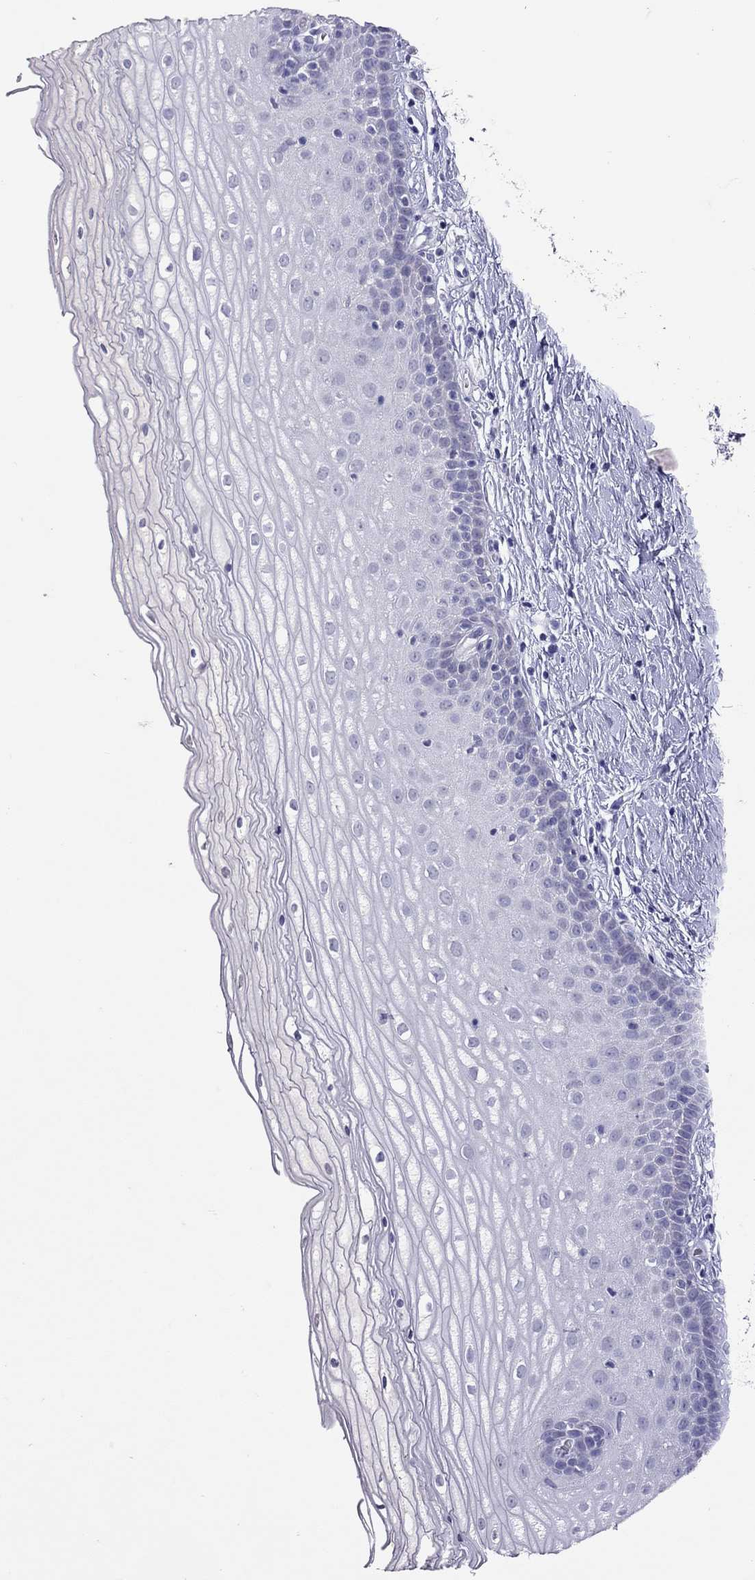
{"staining": {"intensity": "negative", "quantity": "none", "location": "none"}, "tissue": "cervix", "cell_type": "Squamous epithelial cells", "image_type": "normal", "snomed": [{"axis": "morphology", "description": "Normal tissue, NOS"}, {"axis": "topography", "description": "Cervix"}], "caption": "This photomicrograph is of normal cervix stained with immunohistochemistry (IHC) to label a protein in brown with the nuclei are counter-stained blue. There is no staining in squamous epithelial cells.", "gene": "SLAMF1", "patient": {"sex": "female", "age": 37}}